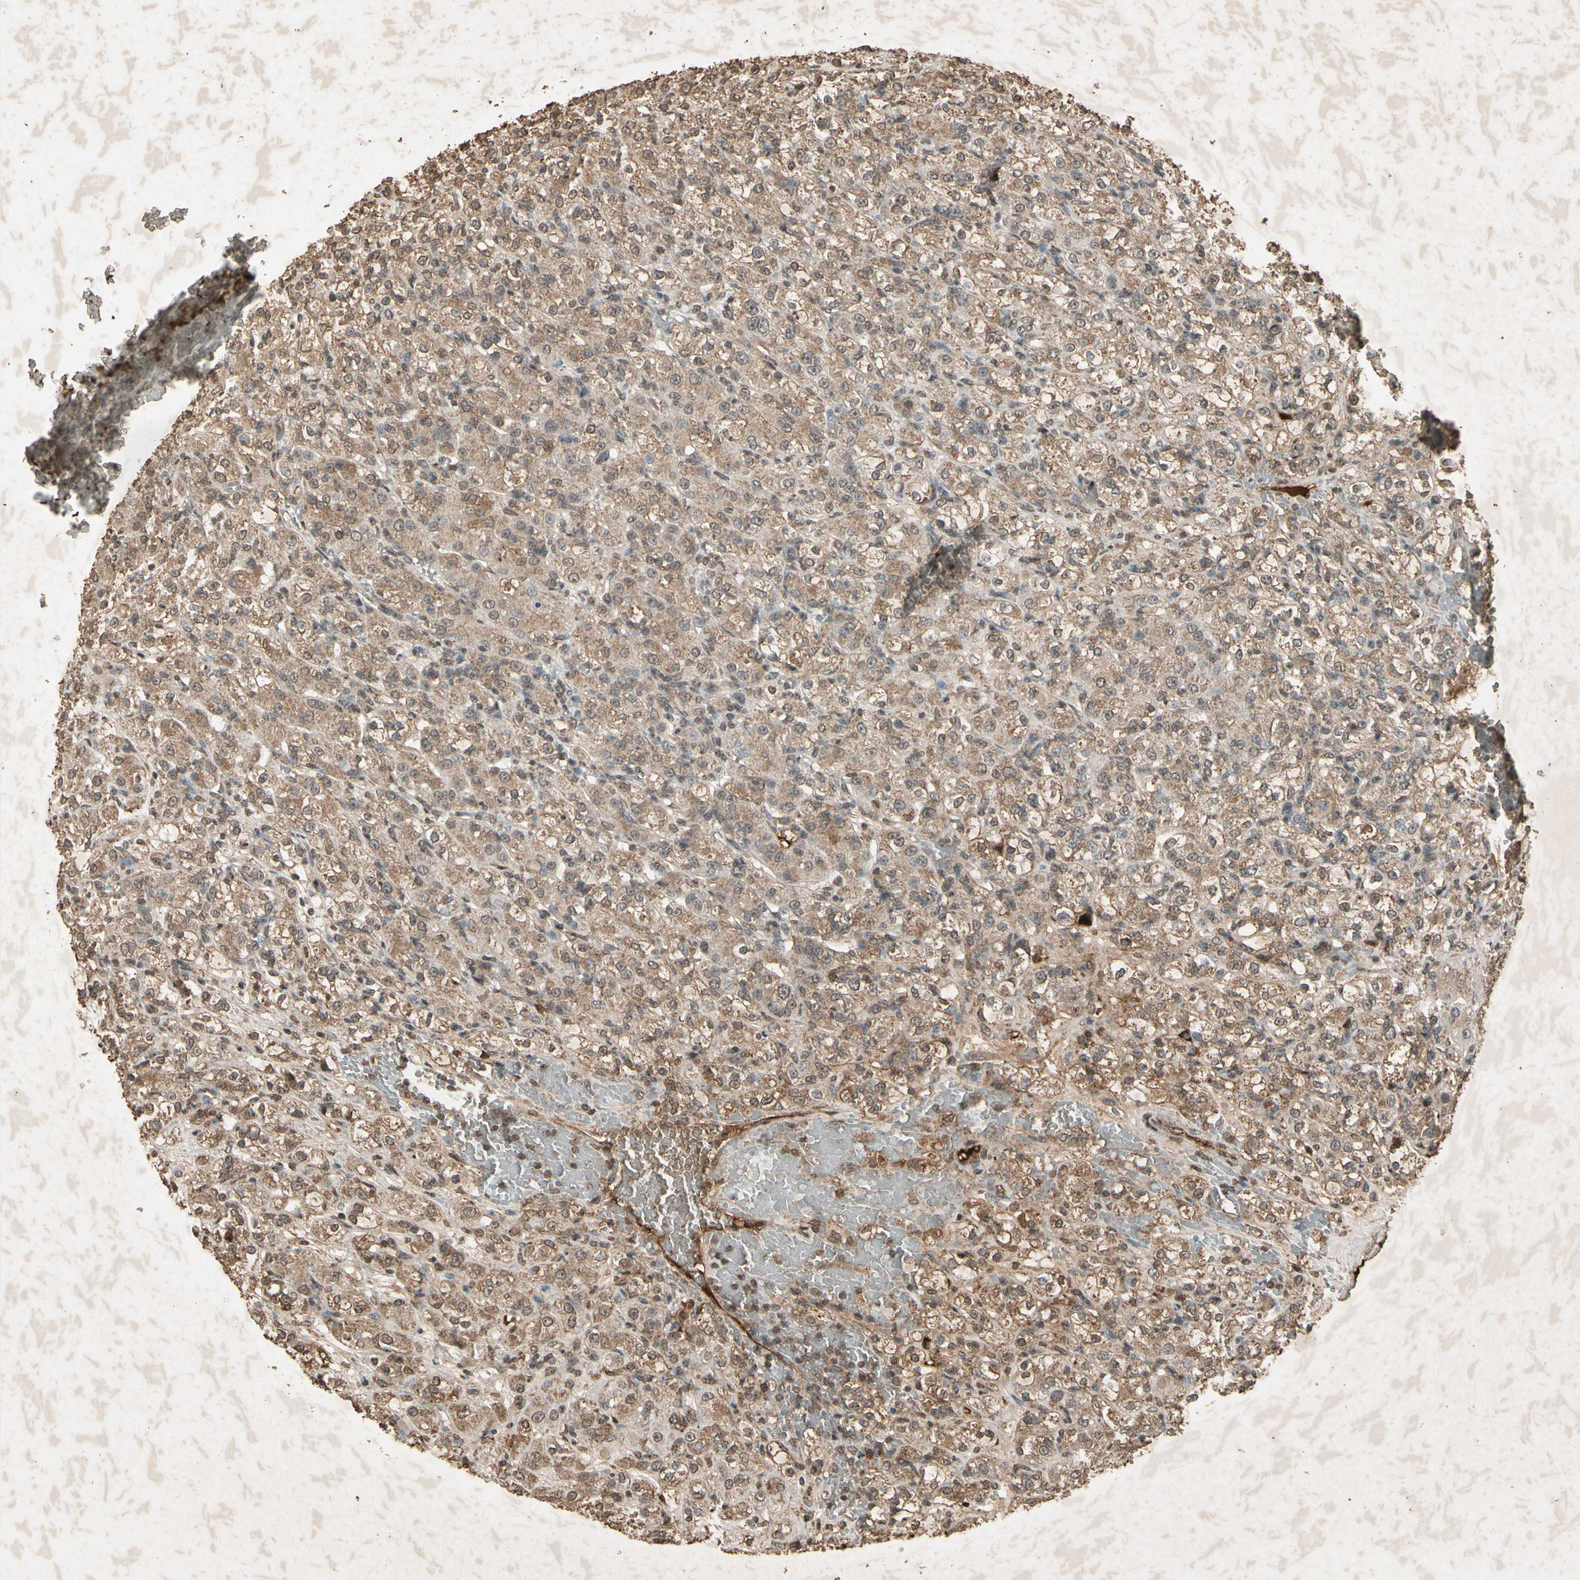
{"staining": {"intensity": "moderate", "quantity": ">75%", "location": "cytoplasmic/membranous"}, "tissue": "renal cancer", "cell_type": "Tumor cells", "image_type": "cancer", "snomed": [{"axis": "morphology", "description": "Normal tissue, NOS"}, {"axis": "morphology", "description": "Adenocarcinoma, NOS"}, {"axis": "topography", "description": "Kidney"}], "caption": "Protein expression analysis of human renal adenocarcinoma reveals moderate cytoplasmic/membranous positivity in about >75% of tumor cells.", "gene": "GC", "patient": {"sex": "male", "age": 61}}